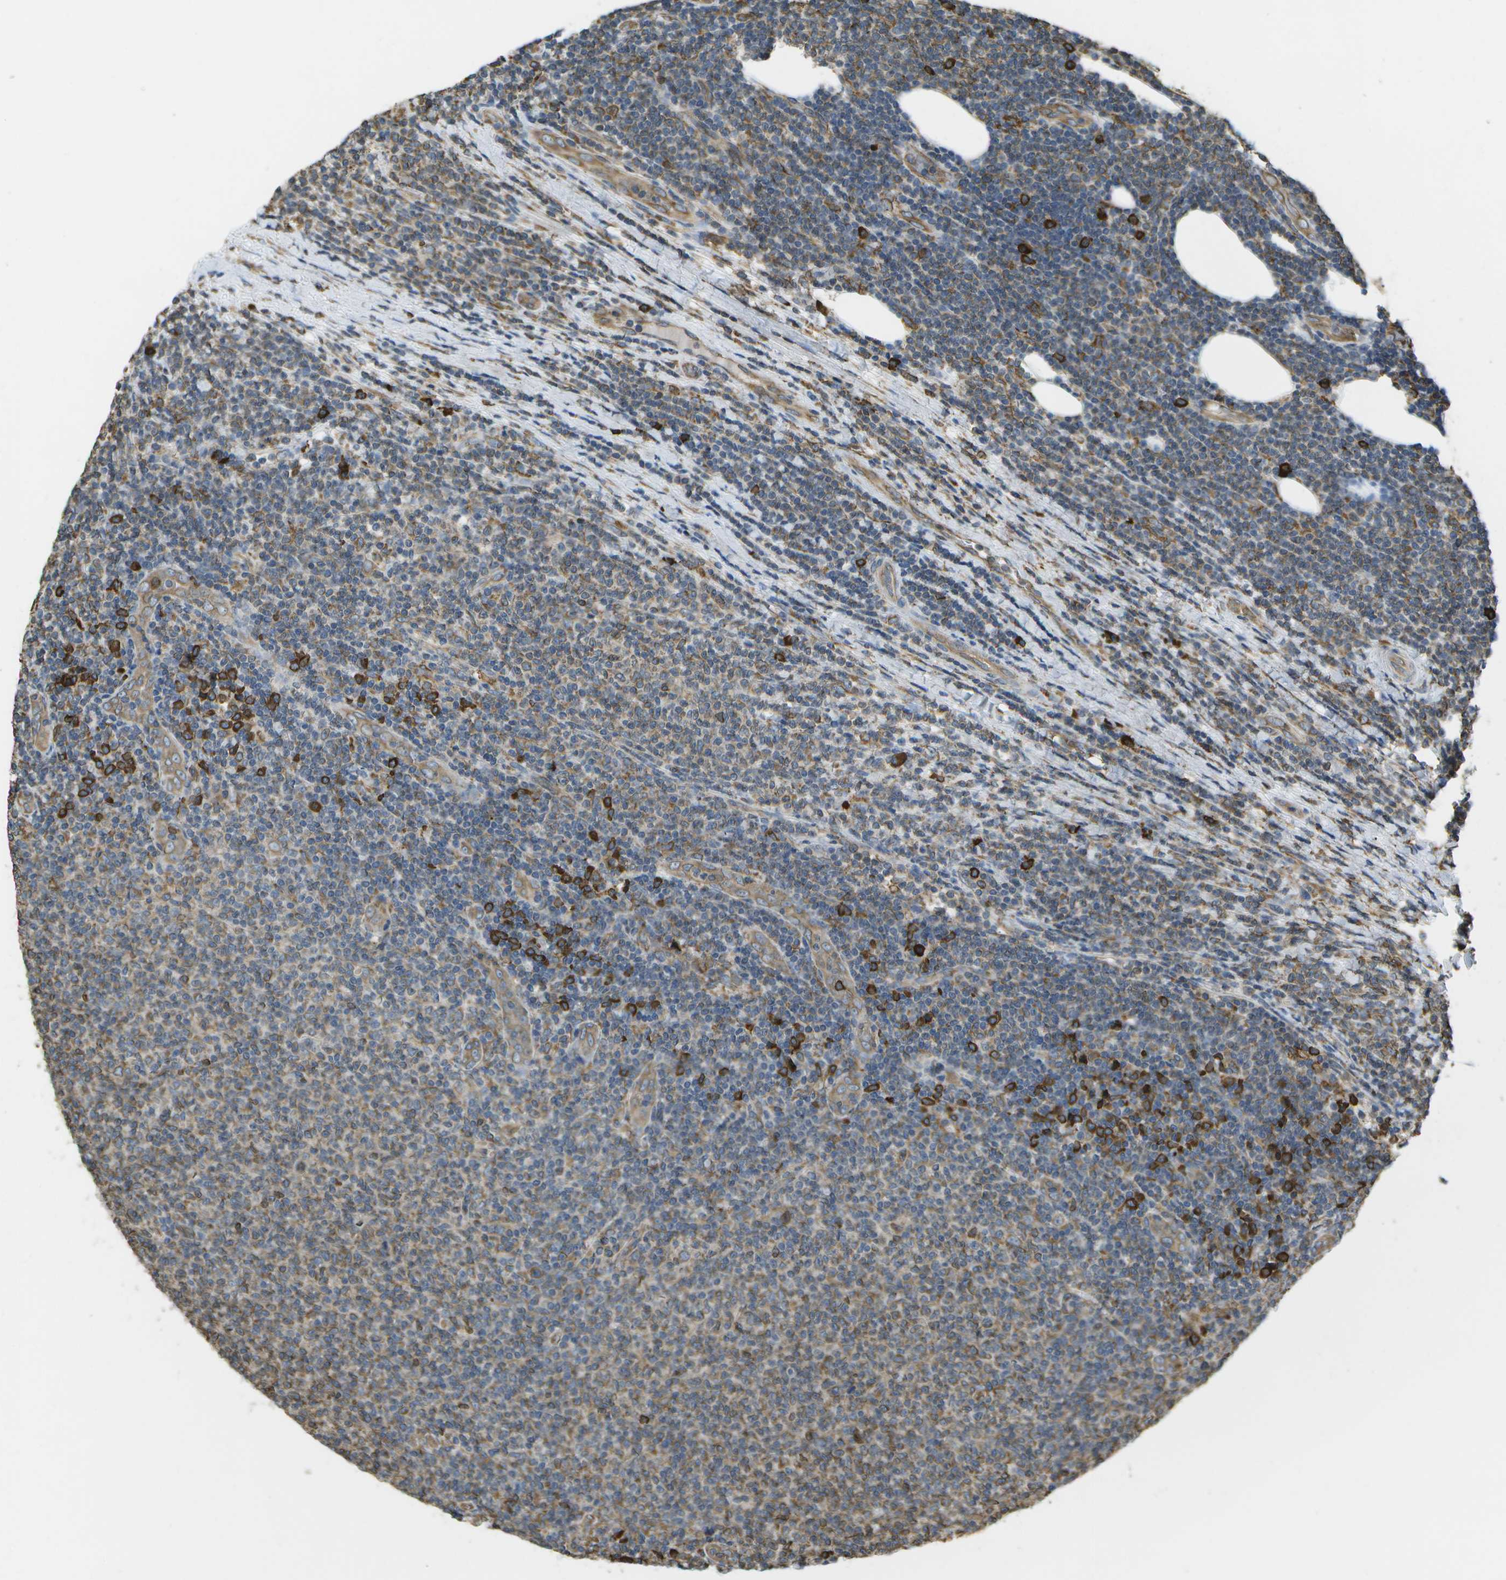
{"staining": {"intensity": "moderate", "quantity": "25%-75%", "location": "cytoplasmic/membranous"}, "tissue": "lymphoma", "cell_type": "Tumor cells", "image_type": "cancer", "snomed": [{"axis": "morphology", "description": "Malignant lymphoma, non-Hodgkin's type, Low grade"}, {"axis": "topography", "description": "Lymph node"}], "caption": "Lymphoma stained for a protein (brown) reveals moderate cytoplasmic/membranous positive staining in about 25%-75% of tumor cells.", "gene": "PDIA4", "patient": {"sex": "male", "age": 66}}